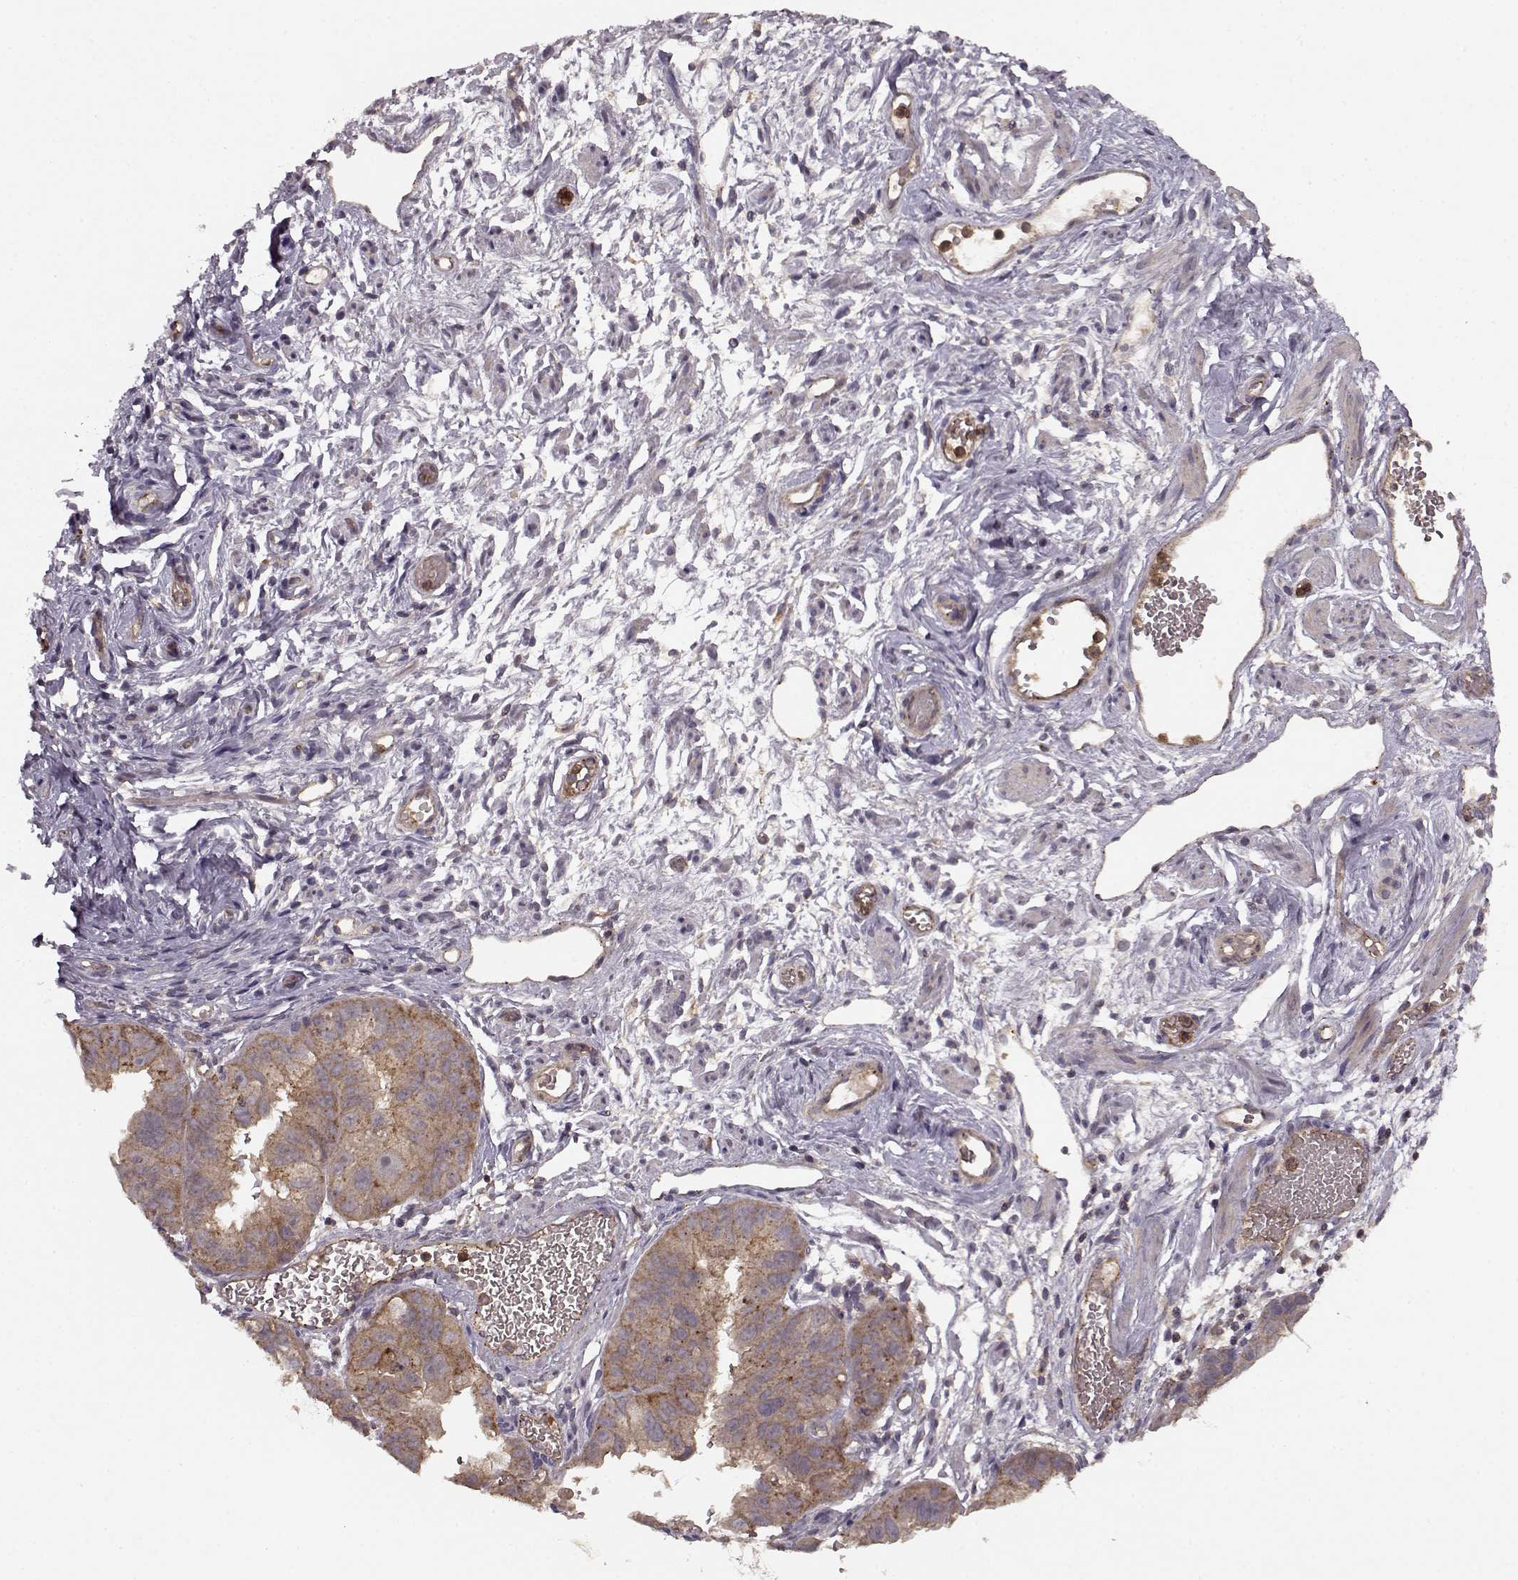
{"staining": {"intensity": "weak", "quantity": ">75%", "location": "cytoplasmic/membranous"}, "tissue": "ovarian cancer", "cell_type": "Tumor cells", "image_type": "cancer", "snomed": [{"axis": "morphology", "description": "Carcinoma, endometroid"}, {"axis": "topography", "description": "Ovary"}], "caption": "Immunohistochemistry histopathology image of neoplastic tissue: human ovarian endometroid carcinoma stained using immunohistochemistry exhibits low levels of weak protein expression localized specifically in the cytoplasmic/membranous of tumor cells, appearing as a cytoplasmic/membranous brown color.", "gene": "IFRD2", "patient": {"sex": "female", "age": 85}}